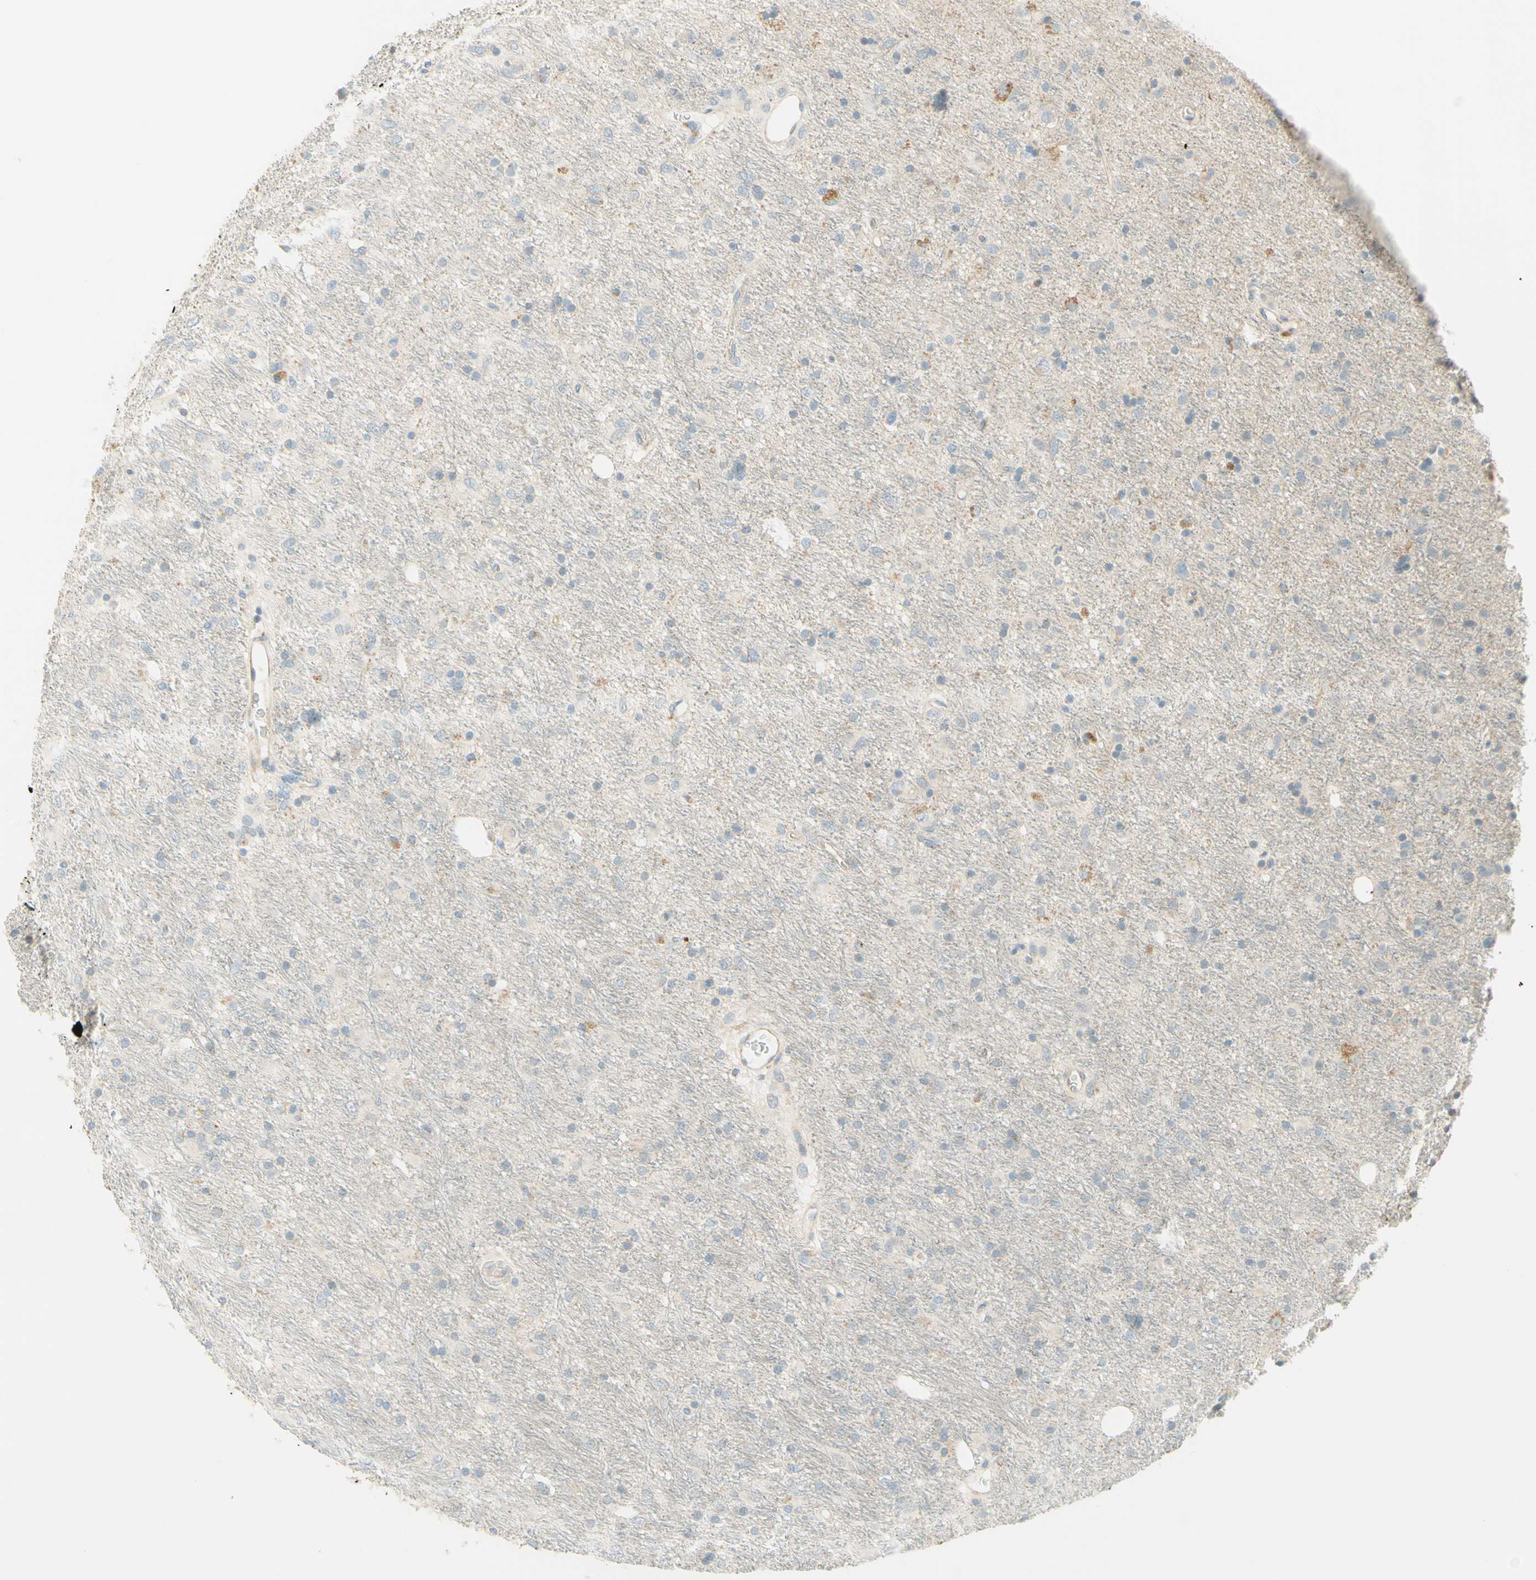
{"staining": {"intensity": "negative", "quantity": "none", "location": "none"}, "tissue": "glioma", "cell_type": "Tumor cells", "image_type": "cancer", "snomed": [{"axis": "morphology", "description": "Glioma, malignant, Low grade"}, {"axis": "topography", "description": "Brain"}], "caption": "Immunohistochemical staining of human malignant low-grade glioma reveals no significant positivity in tumor cells. (Immunohistochemistry, brightfield microscopy, high magnification).", "gene": "PROM1", "patient": {"sex": "male", "age": 77}}